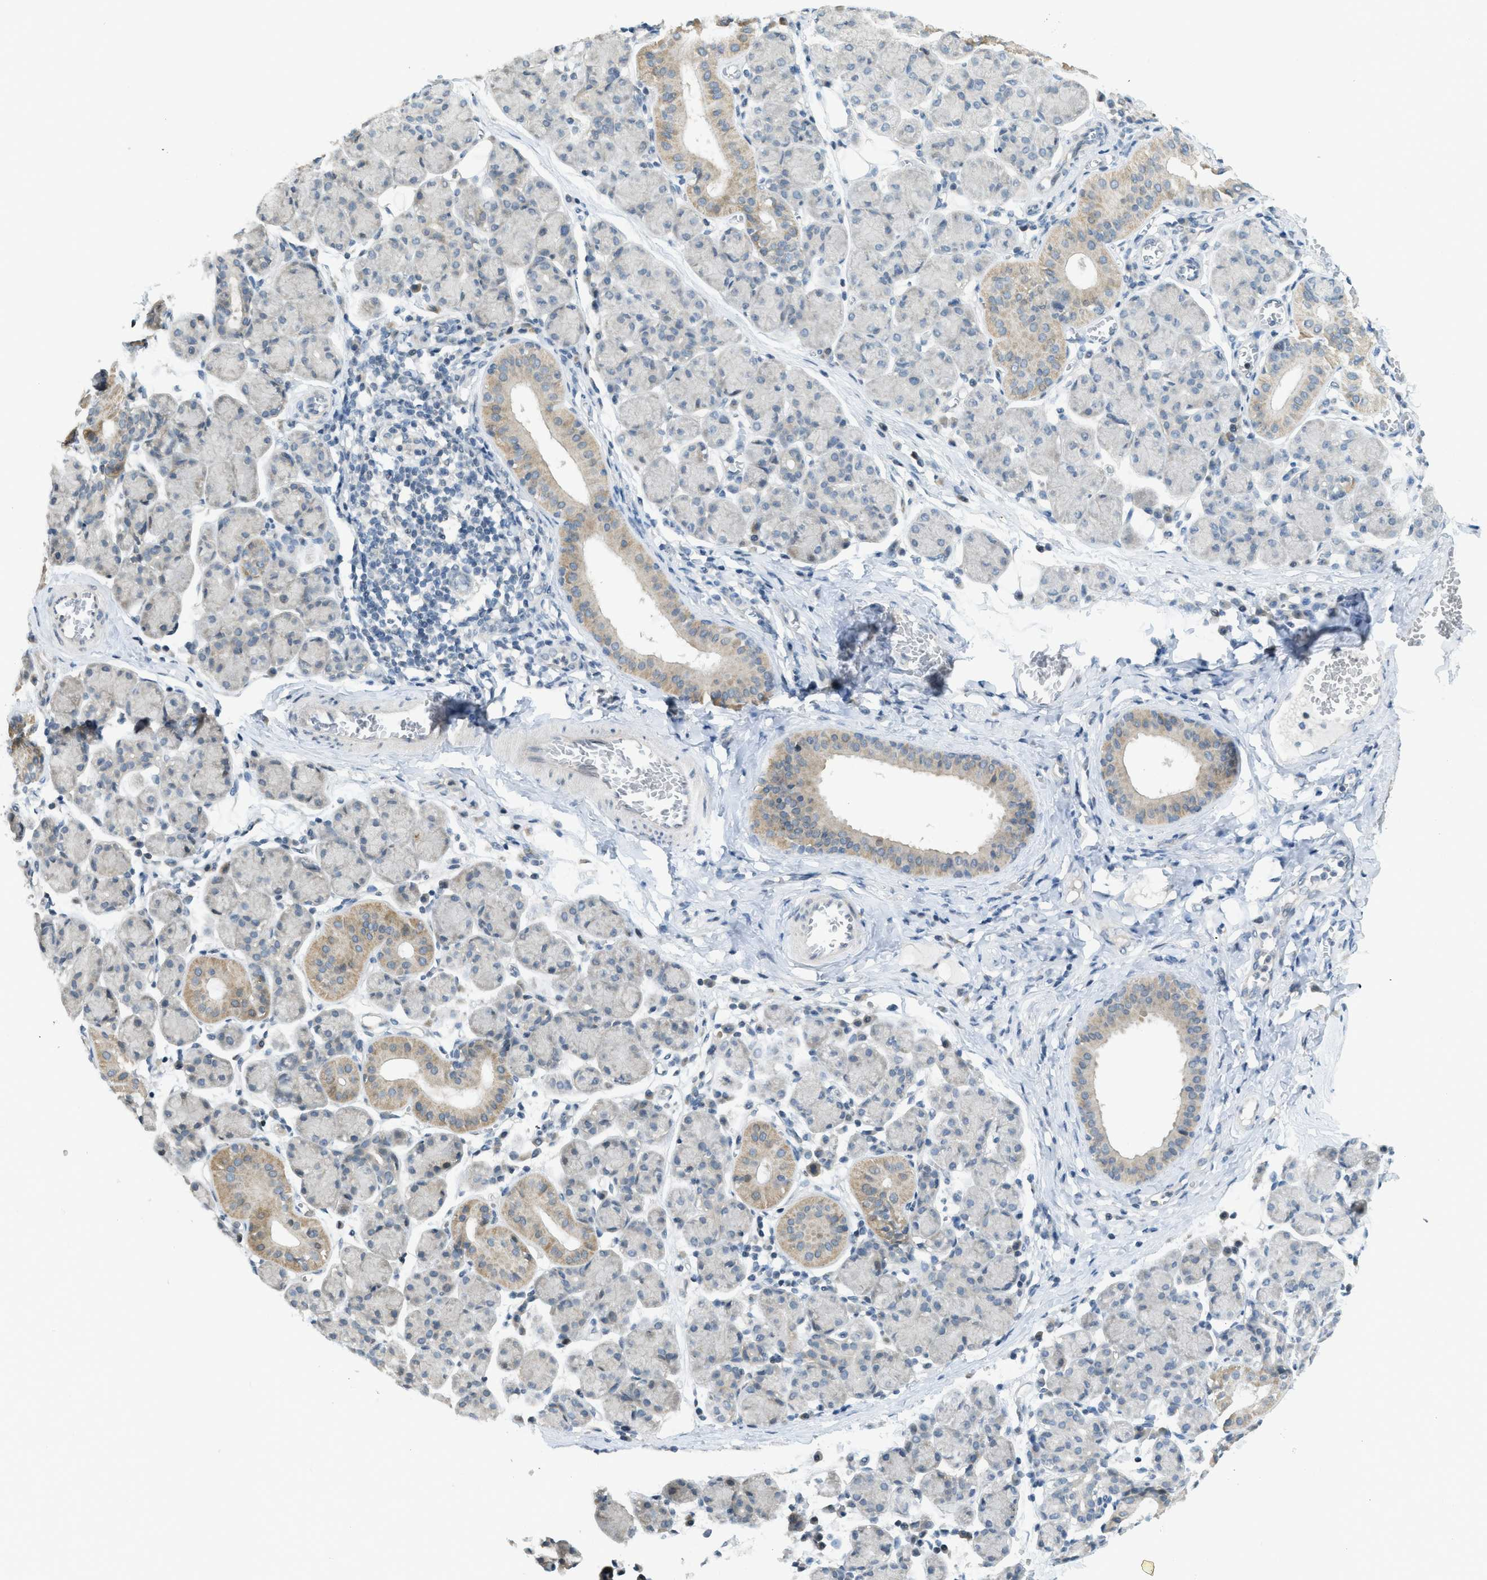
{"staining": {"intensity": "weak", "quantity": "<25%", "location": "cytoplasmic/membranous"}, "tissue": "salivary gland", "cell_type": "Glandular cells", "image_type": "normal", "snomed": [{"axis": "morphology", "description": "Normal tissue, NOS"}, {"axis": "morphology", "description": "Inflammation, NOS"}, {"axis": "topography", "description": "Lymph node"}, {"axis": "topography", "description": "Salivary gland"}], "caption": "This is an immunohistochemistry image of unremarkable salivary gland. There is no expression in glandular cells.", "gene": "TXNDC2", "patient": {"sex": "male", "age": 3}}